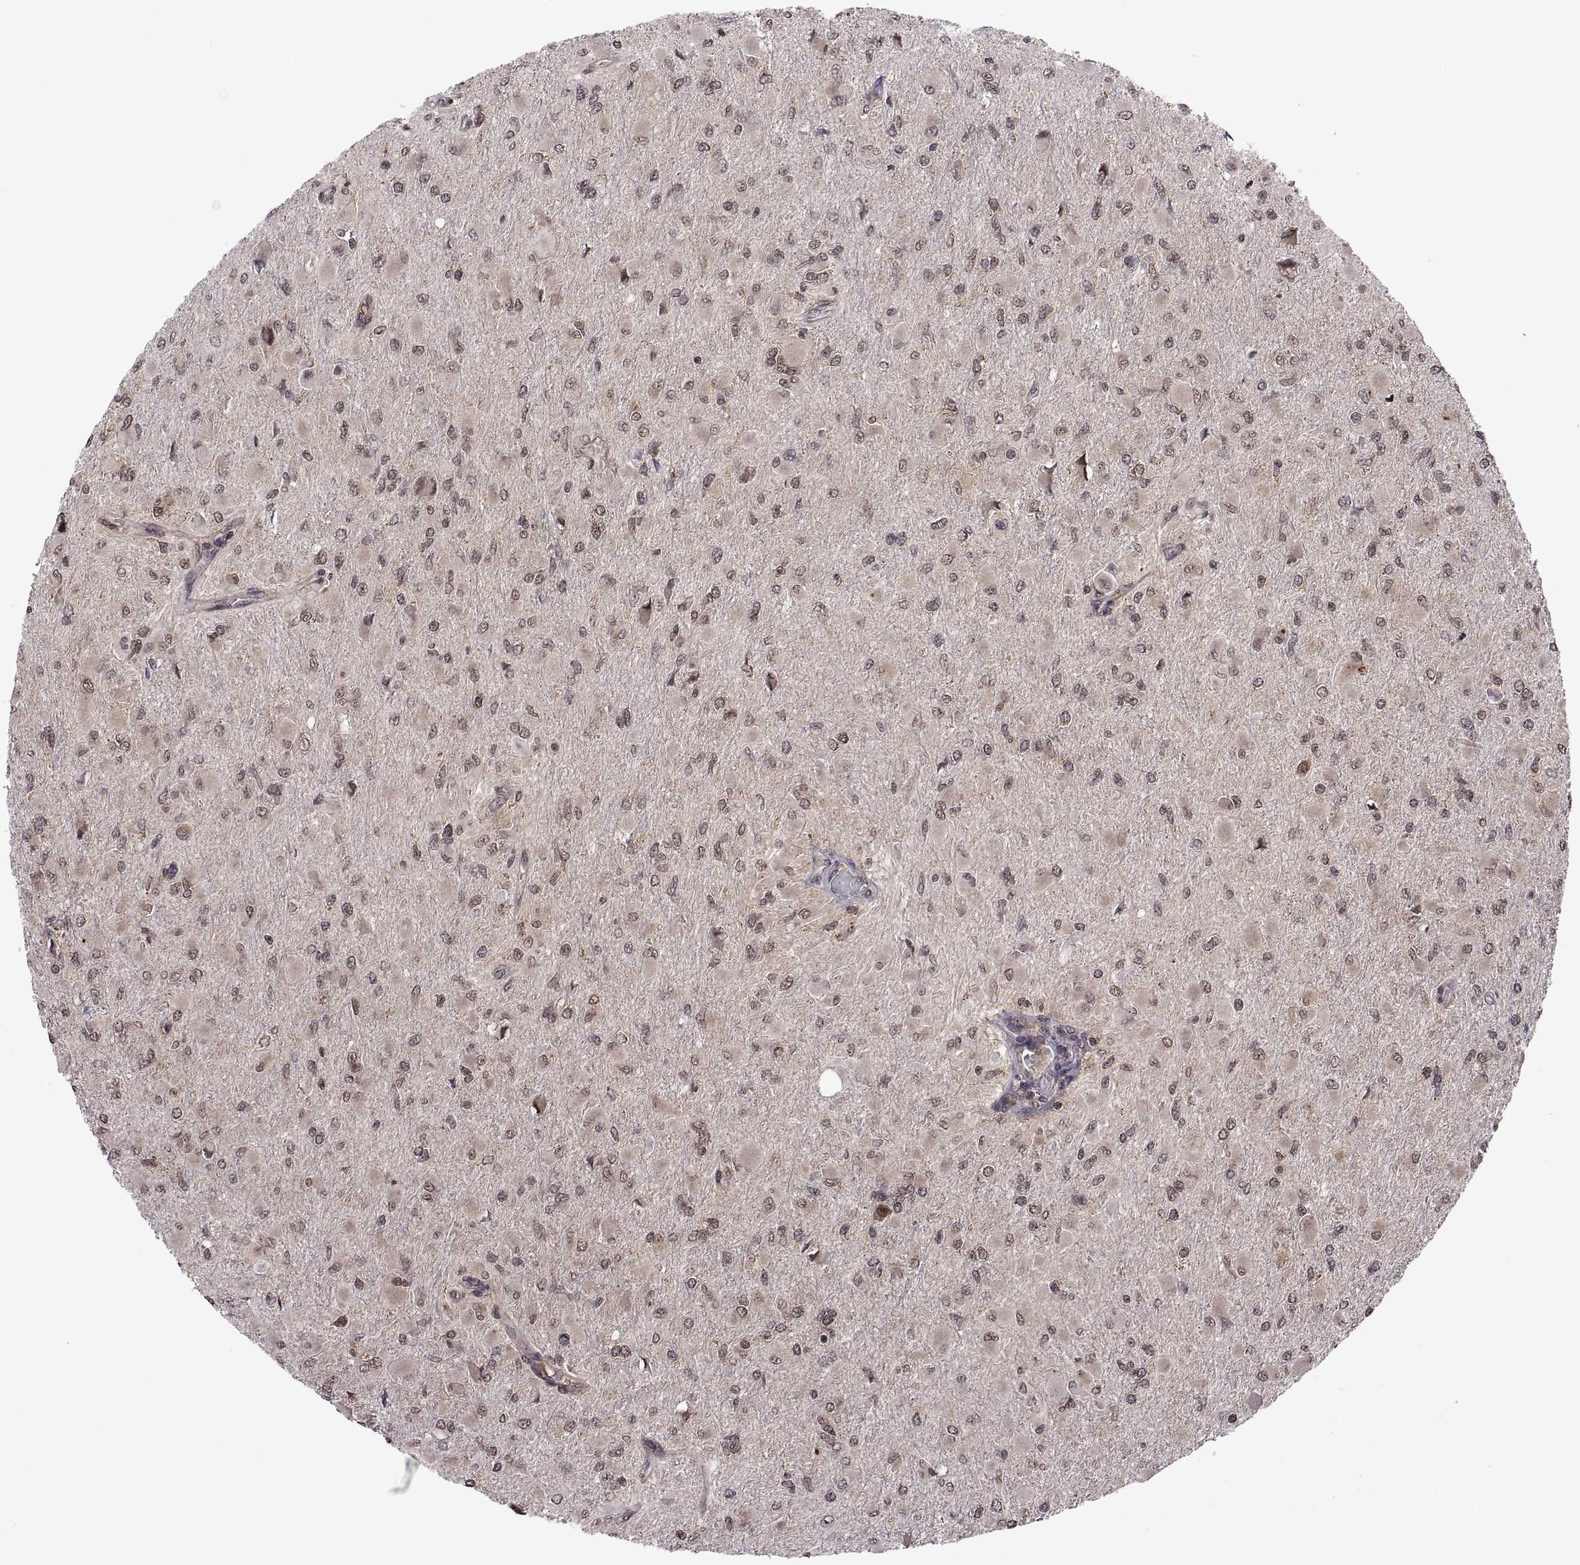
{"staining": {"intensity": "negative", "quantity": "none", "location": "none"}, "tissue": "glioma", "cell_type": "Tumor cells", "image_type": "cancer", "snomed": [{"axis": "morphology", "description": "Glioma, malignant, High grade"}, {"axis": "topography", "description": "Cerebral cortex"}], "caption": "The image reveals no staining of tumor cells in glioma.", "gene": "ZNRF2", "patient": {"sex": "female", "age": 36}}